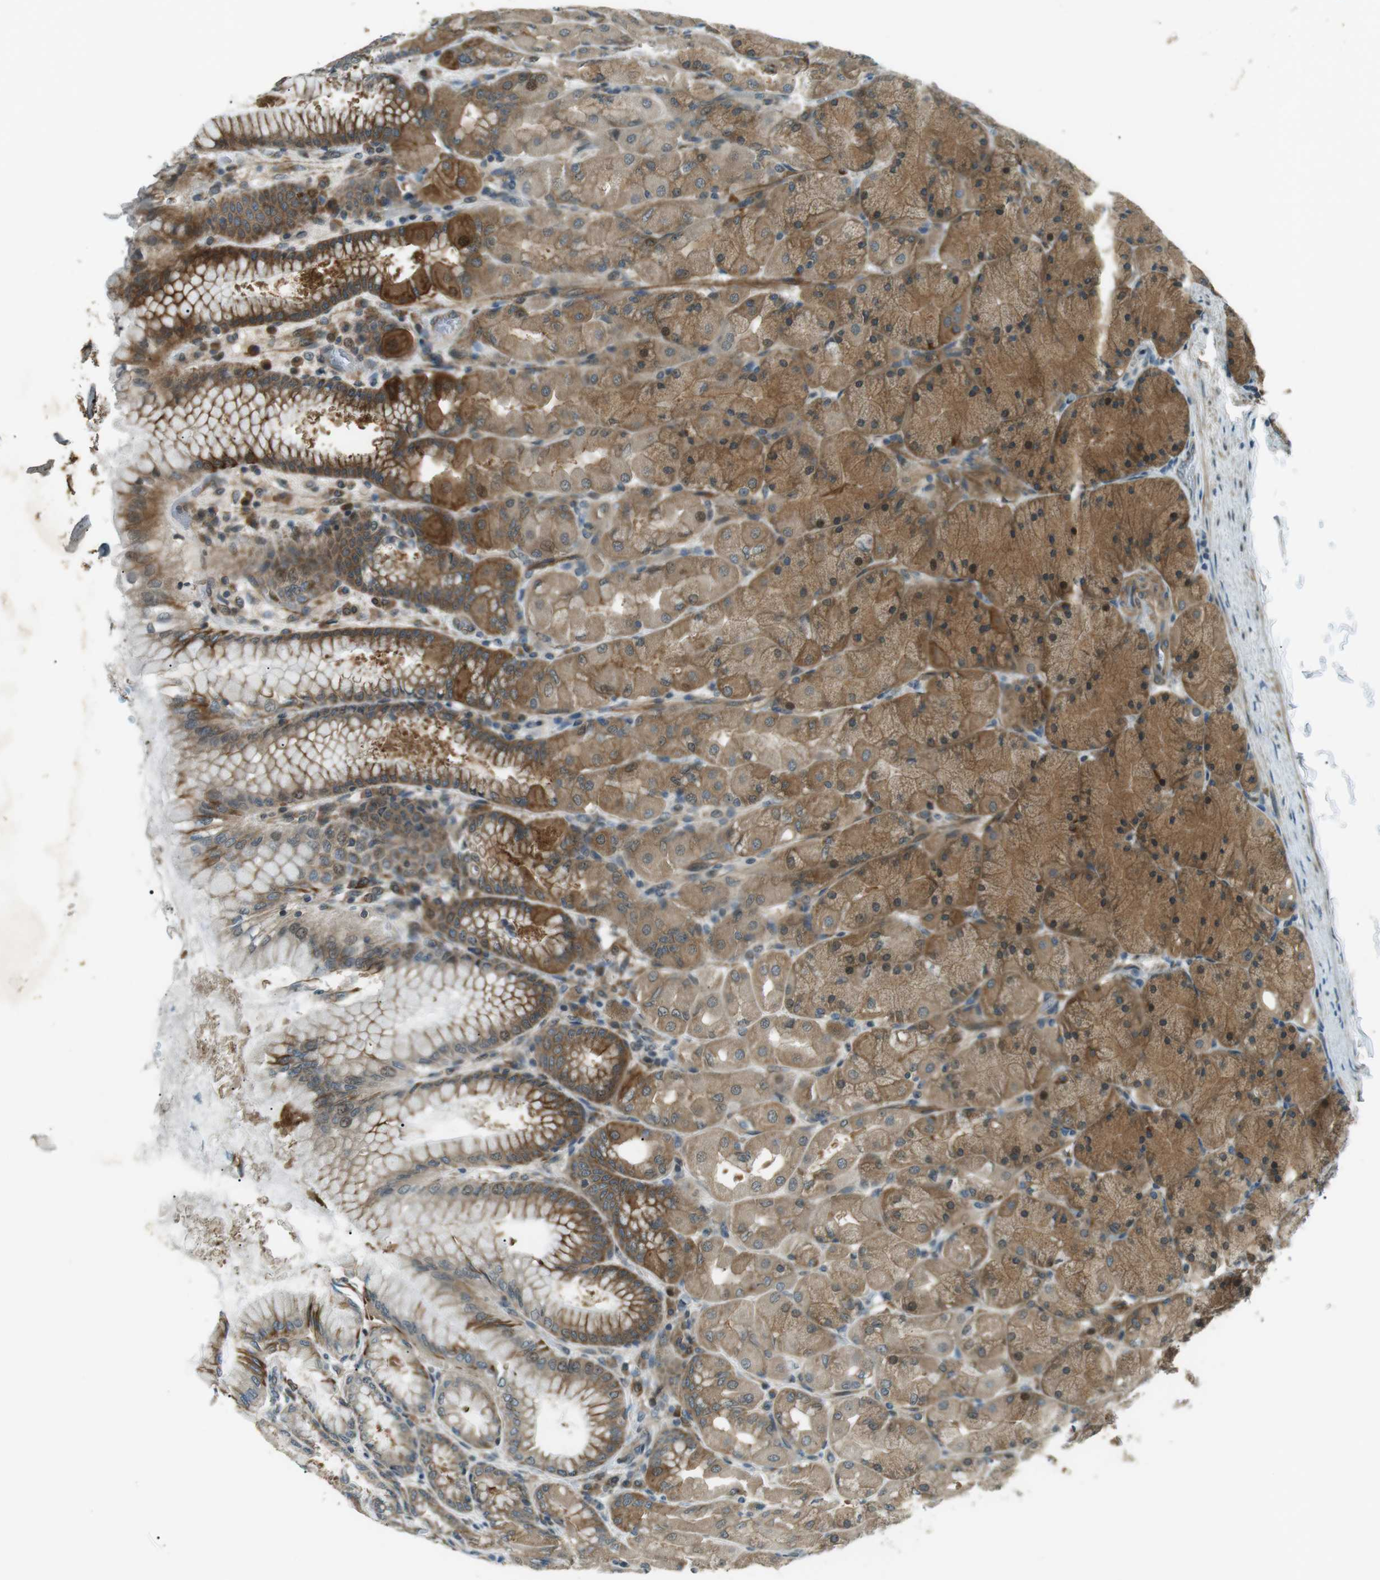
{"staining": {"intensity": "moderate", "quantity": ">75%", "location": "cytoplasmic/membranous"}, "tissue": "stomach", "cell_type": "Glandular cells", "image_type": "normal", "snomed": [{"axis": "morphology", "description": "Normal tissue, NOS"}, {"axis": "topography", "description": "Stomach, upper"}], "caption": "Immunohistochemical staining of normal human stomach reveals moderate cytoplasmic/membranous protein expression in about >75% of glandular cells.", "gene": "TMEM74", "patient": {"sex": "female", "age": 56}}